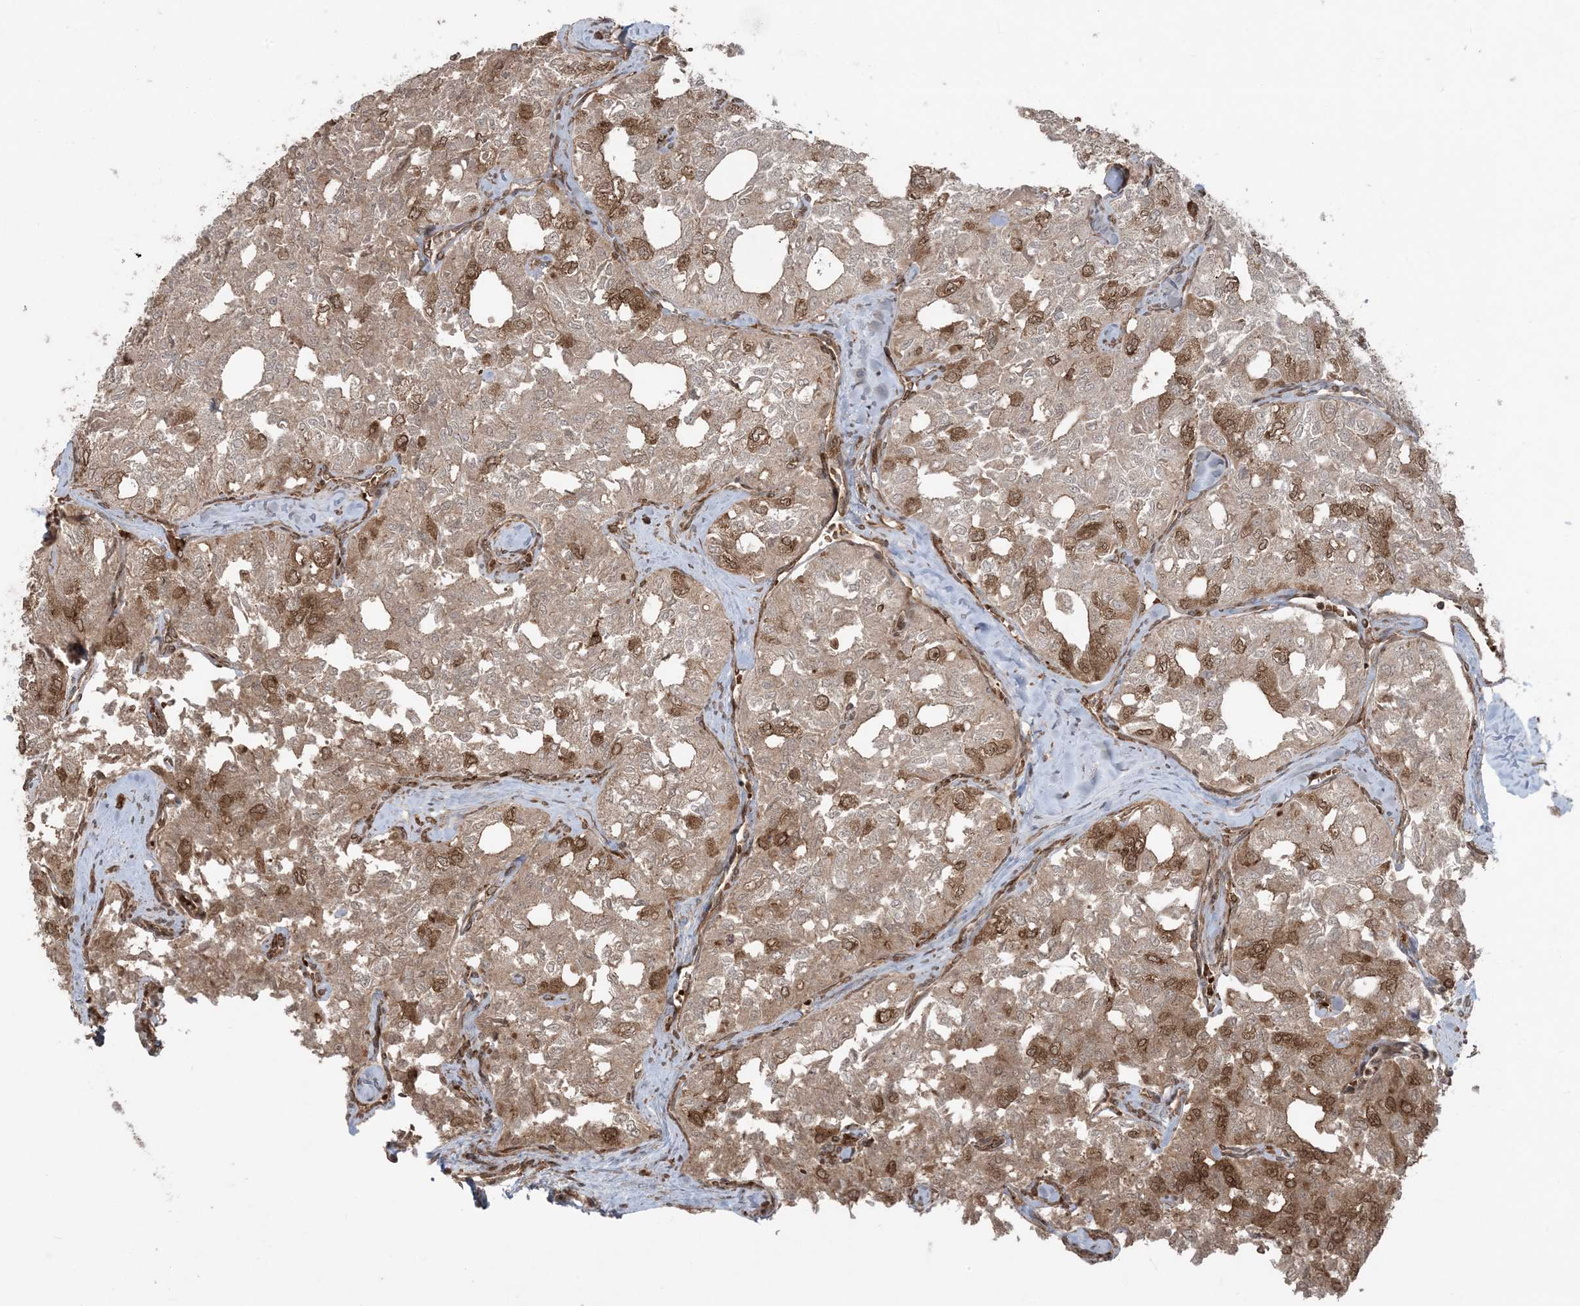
{"staining": {"intensity": "moderate", "quantity": ">75%", "location": "cytoplasmic/membranous,nuclear"}, "tissue": "thyroid cancer", "cell_type": "Tumor cells", "image_type": "cancer", "snomed": [{"axis": "morphology", "description": "Follicular adenoma carcinoma, NOS"}, {"axis": "topography", "description": "Thyroid gland"}], "caption": "Tumor cells demonstrate medium levels of moderate cytoplasmic/membranous and nuclear expression in about >75% of cells in thyroid cancer (follicular adenoma carcinoma).", "gene": "DDX19B", "patient": {"sex": "male", "age": 75}}